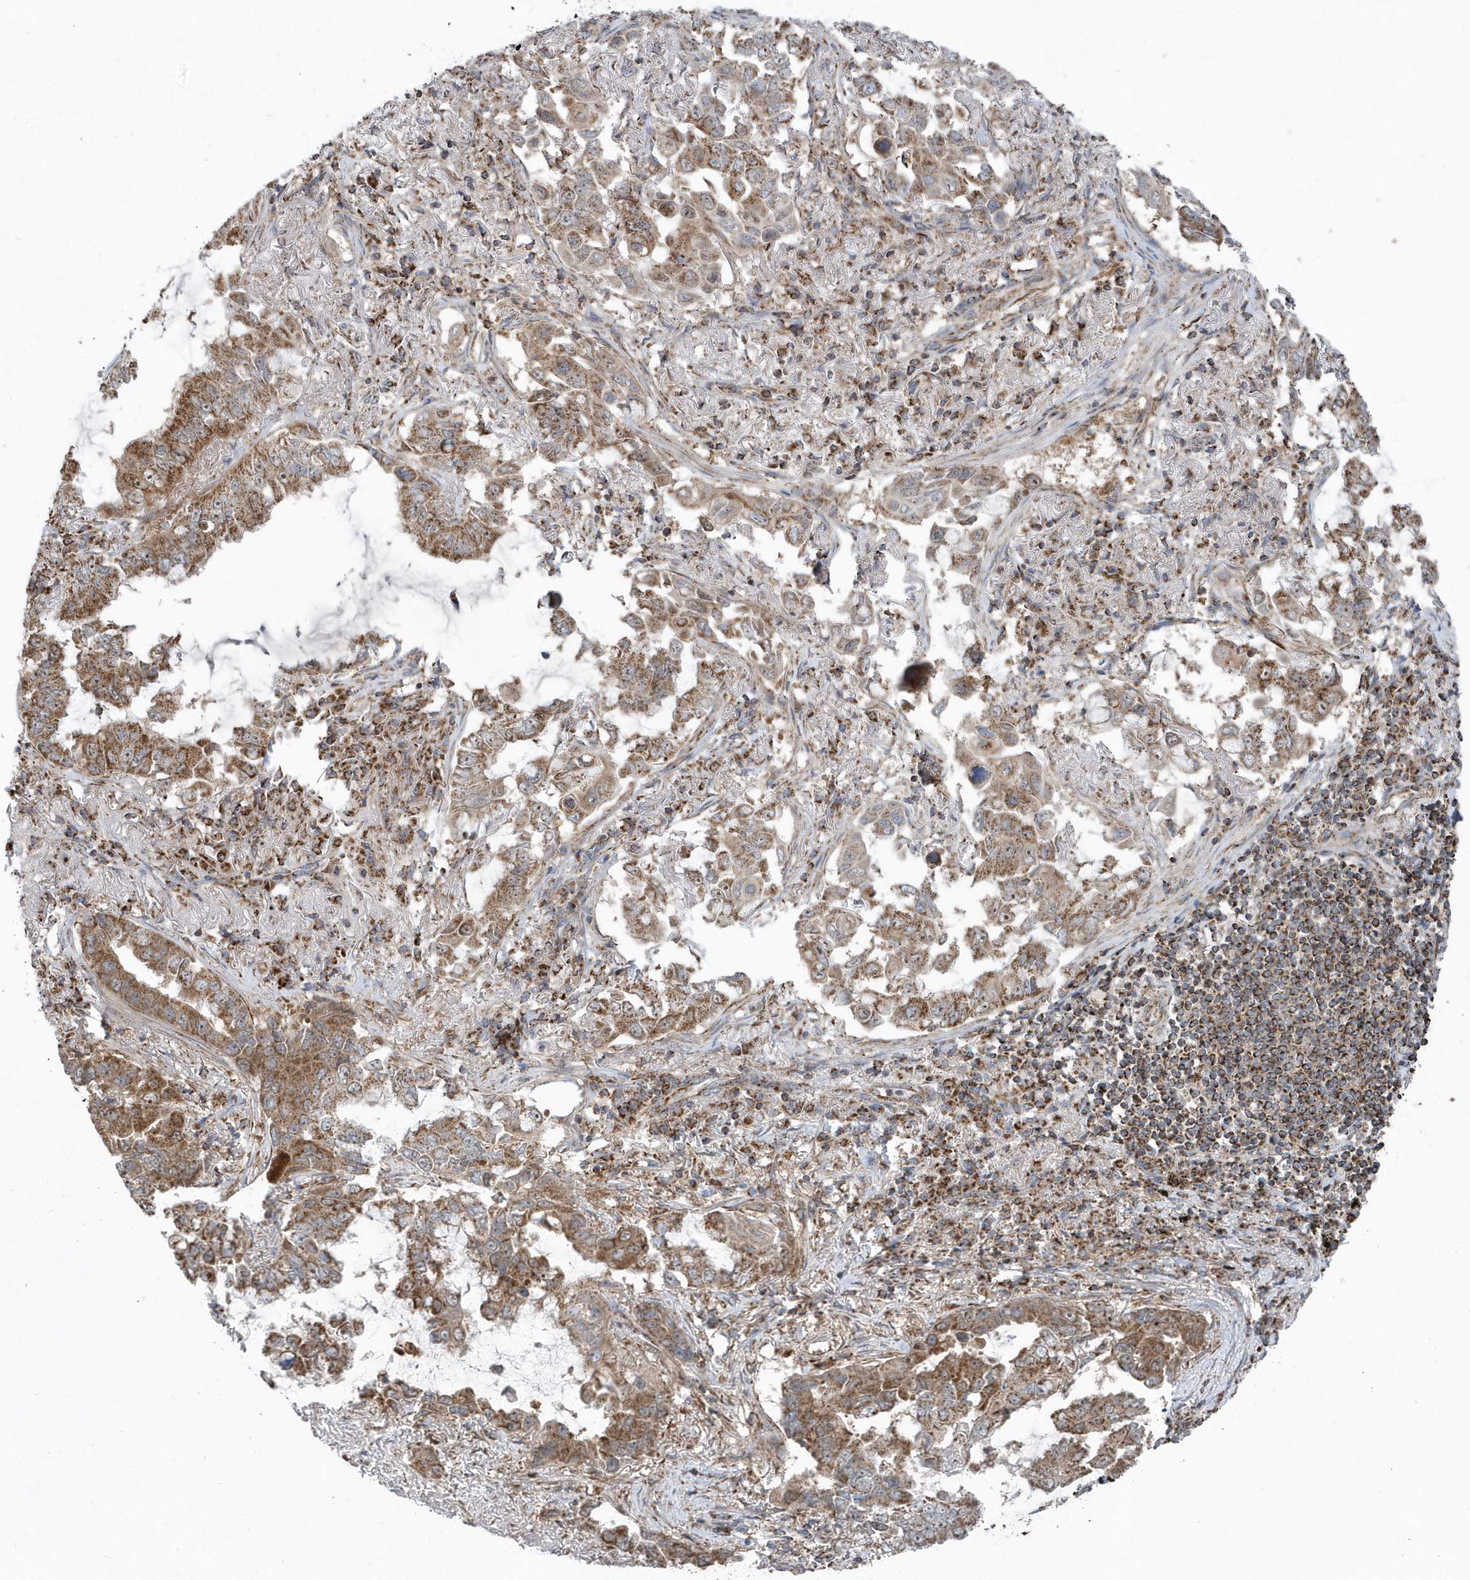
{"staining": {"intensity": "moderate", "quantity": ">75%", "location": "cytoplasmic/membranous"}, "tissue": "lung cancer", "cell_type": "Tumor cells", "image_type": "cancer", "snomed": [{"axis": "morphology", "description": "Adenocarcinoma, NOS"}, {"axis": "topography", "description": "Lung"}], "caption": "Lung adenocarcinoma stained for a protein (brown) exhibits moderate cytoplasmic/membranous positive expression in about >75% of tumor cells.", "gene": "PPP1R7", "patient": {"sex": "male", "age": 64}}